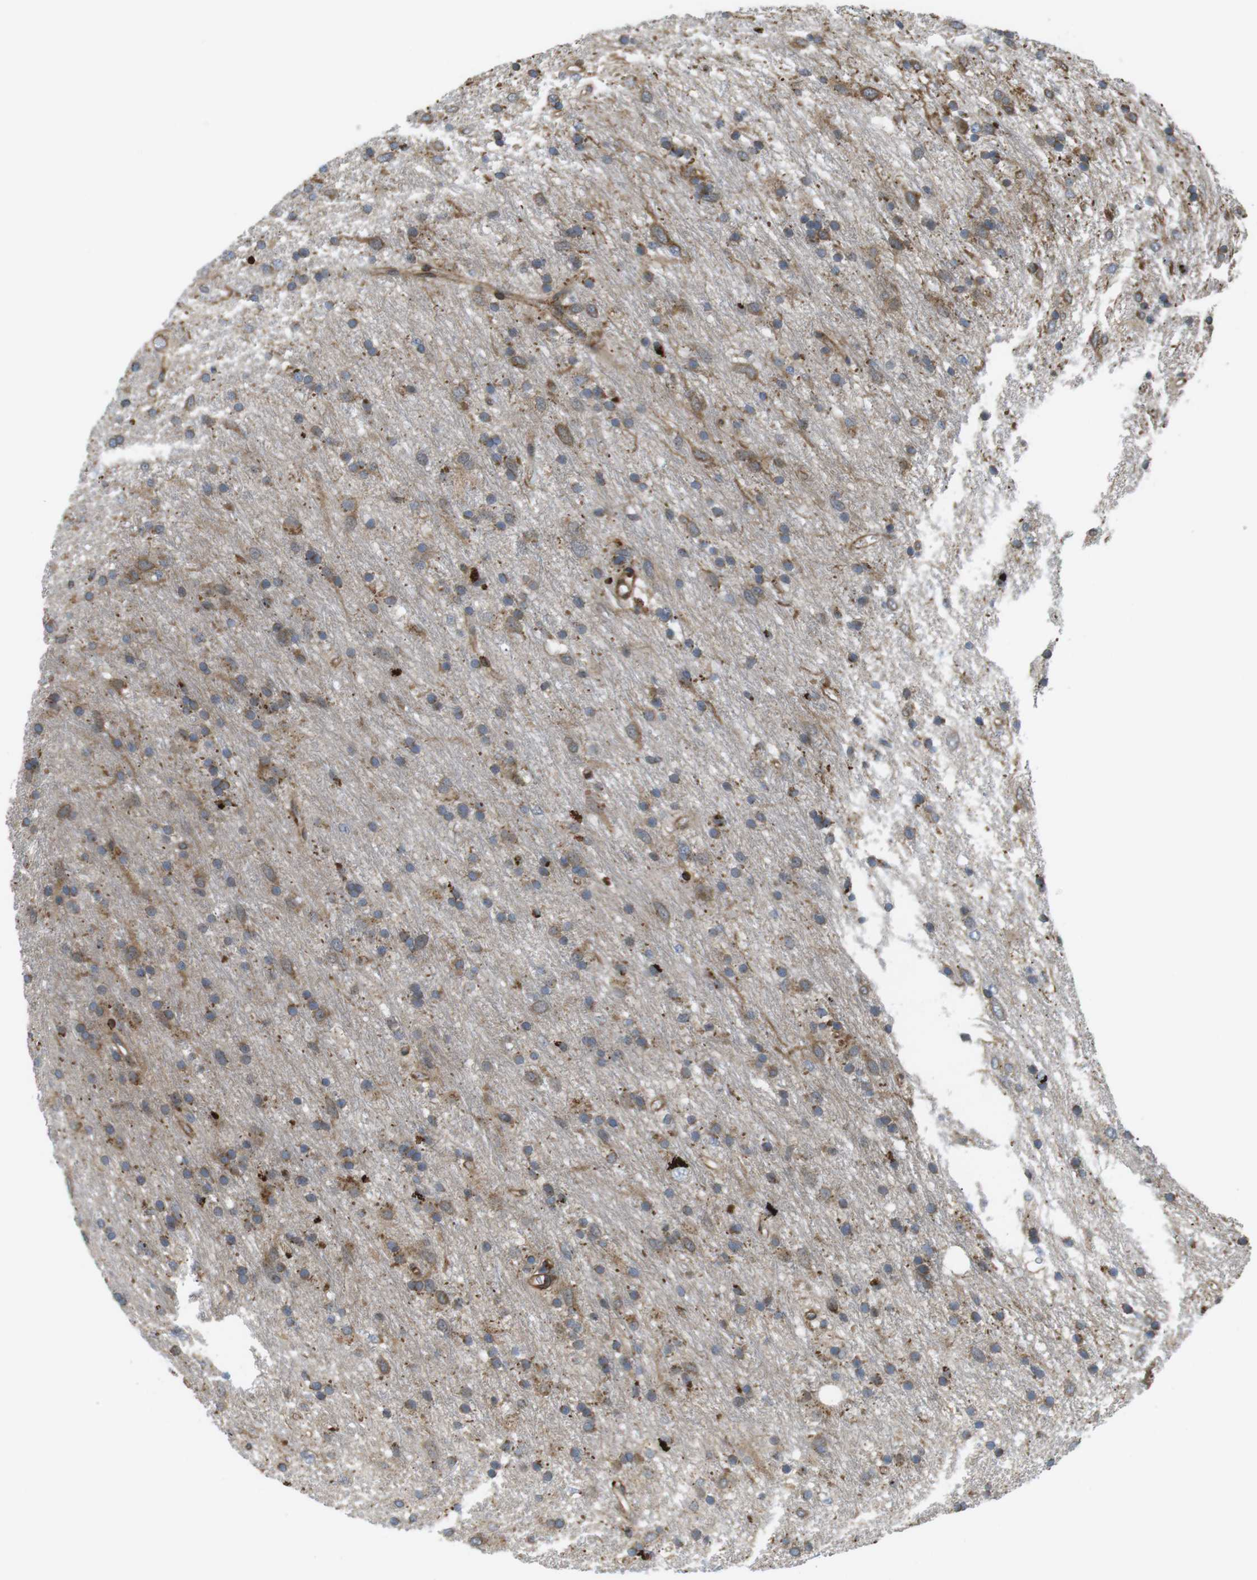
{"staining": {"intensity": "moderate", "quantity": "25%-75%", "location": "cytoplasmic/membranous"}, "tissue": "glioma", "cell_type": "Tumor cells", "image_type": "cancer", "snomed": [{"axis": "morphology", "description": "Glioma, malignant, Low grade"}, {"axis": "topography", "description": "Brain"}], "caption": "A high-resolution photomicrograph shows immunohistochemistry (IHC) staining of glioma, which demonstrates moderate cytoplasmic/membranous positivity in approximately 25%-75% of tumor cells.", "gene": "KANK2", "patient": {"sex": "male", "age": 77}}